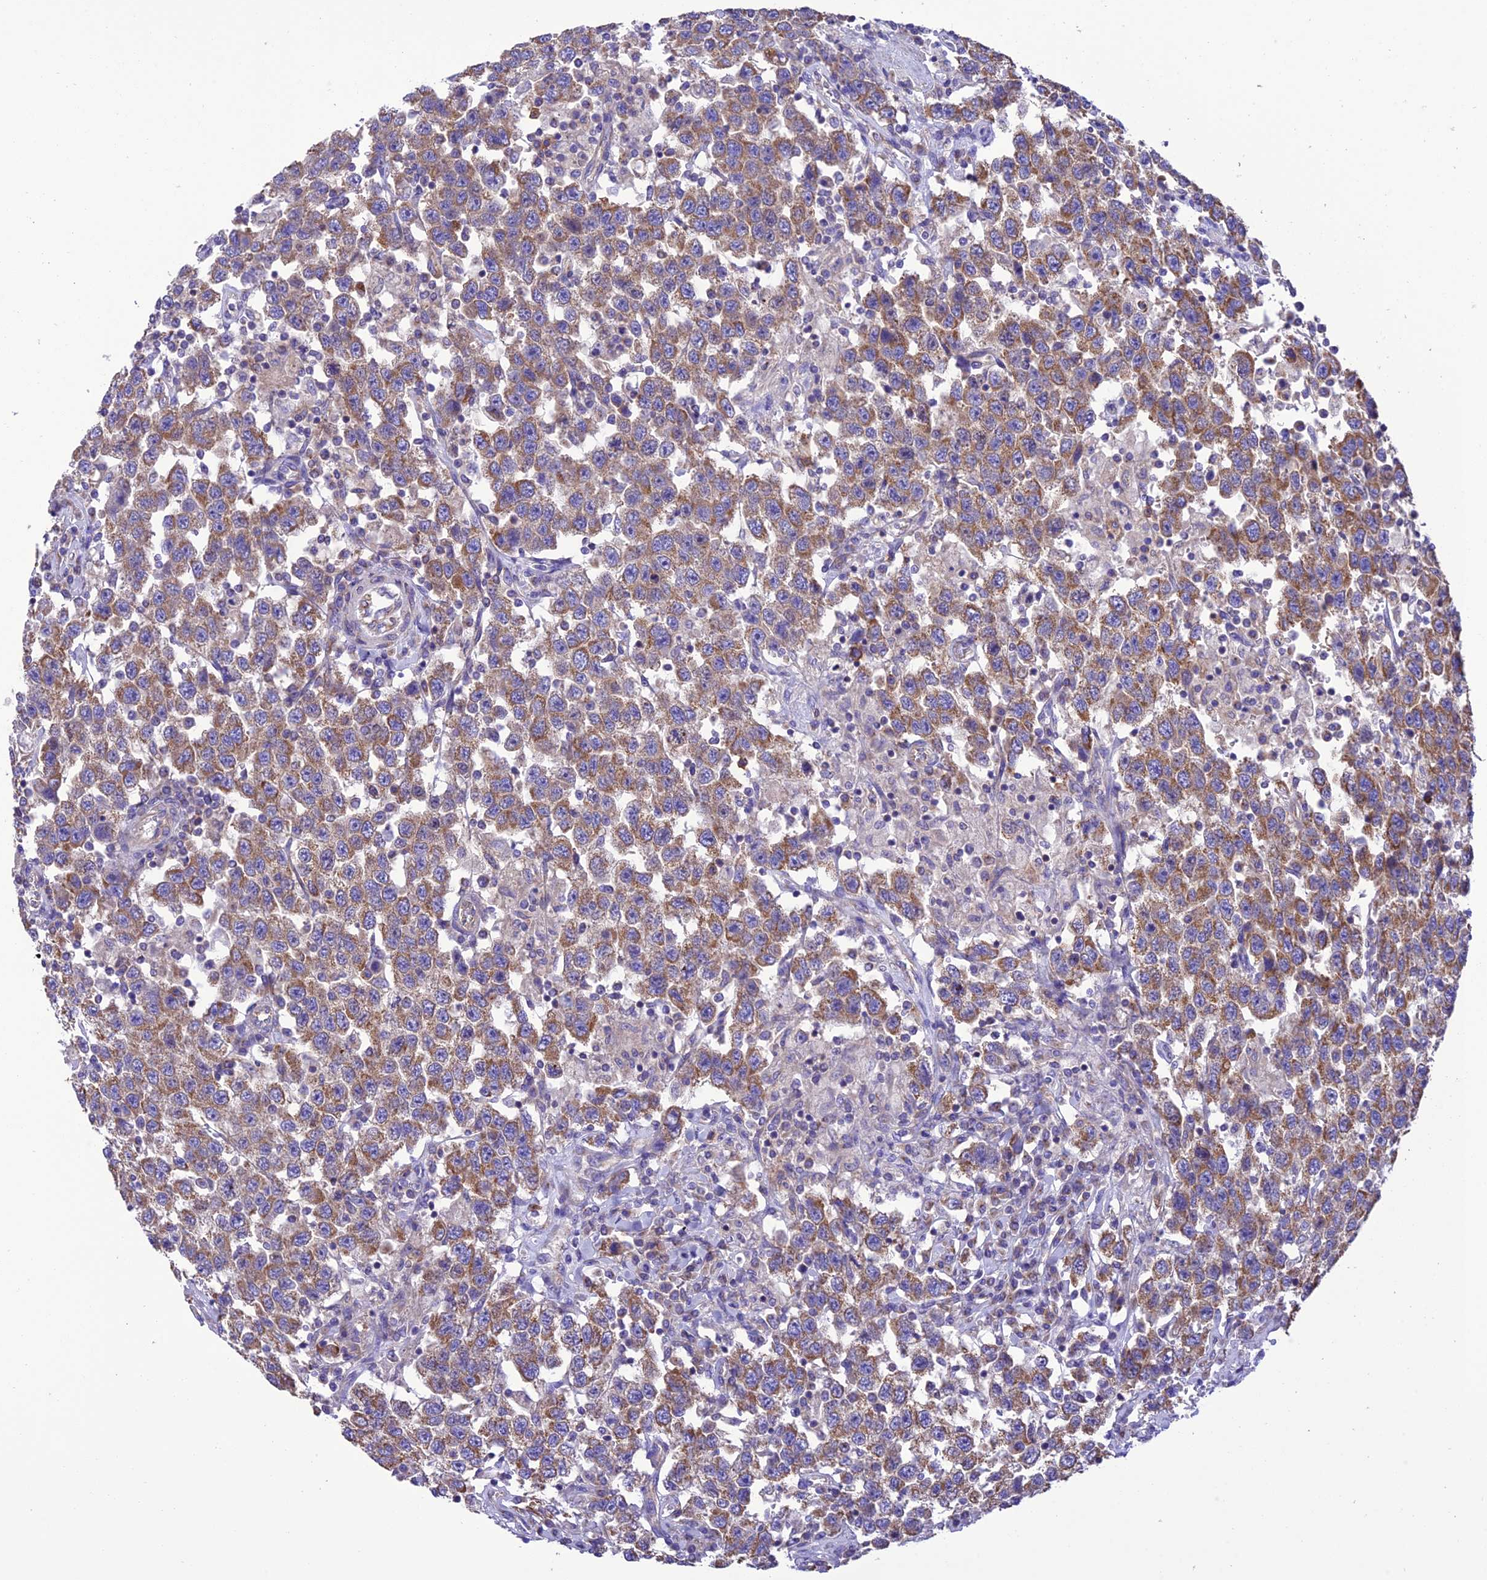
{"staining": {"intensity": "moderate", "quantity": ">75%", "location": "cytoplasmic/membranous"}, "tissue": "testis cancer", "cell_type": "Tumor cells", "image_type": "cancer", "snomed": [{"axis": "morphology", "description": "Seminoma, NOS"}, {"axis": "topography", "description": "Testis"}], "caption": "Testis cancer (seminoma) was stained to show a protein in brown. There is medium levels of moderate cytoplasmic/membranous expression in about >75% of tumor cells.", "gene": "MAP3K12", "patient": {"sex": "male", "age": 41}}